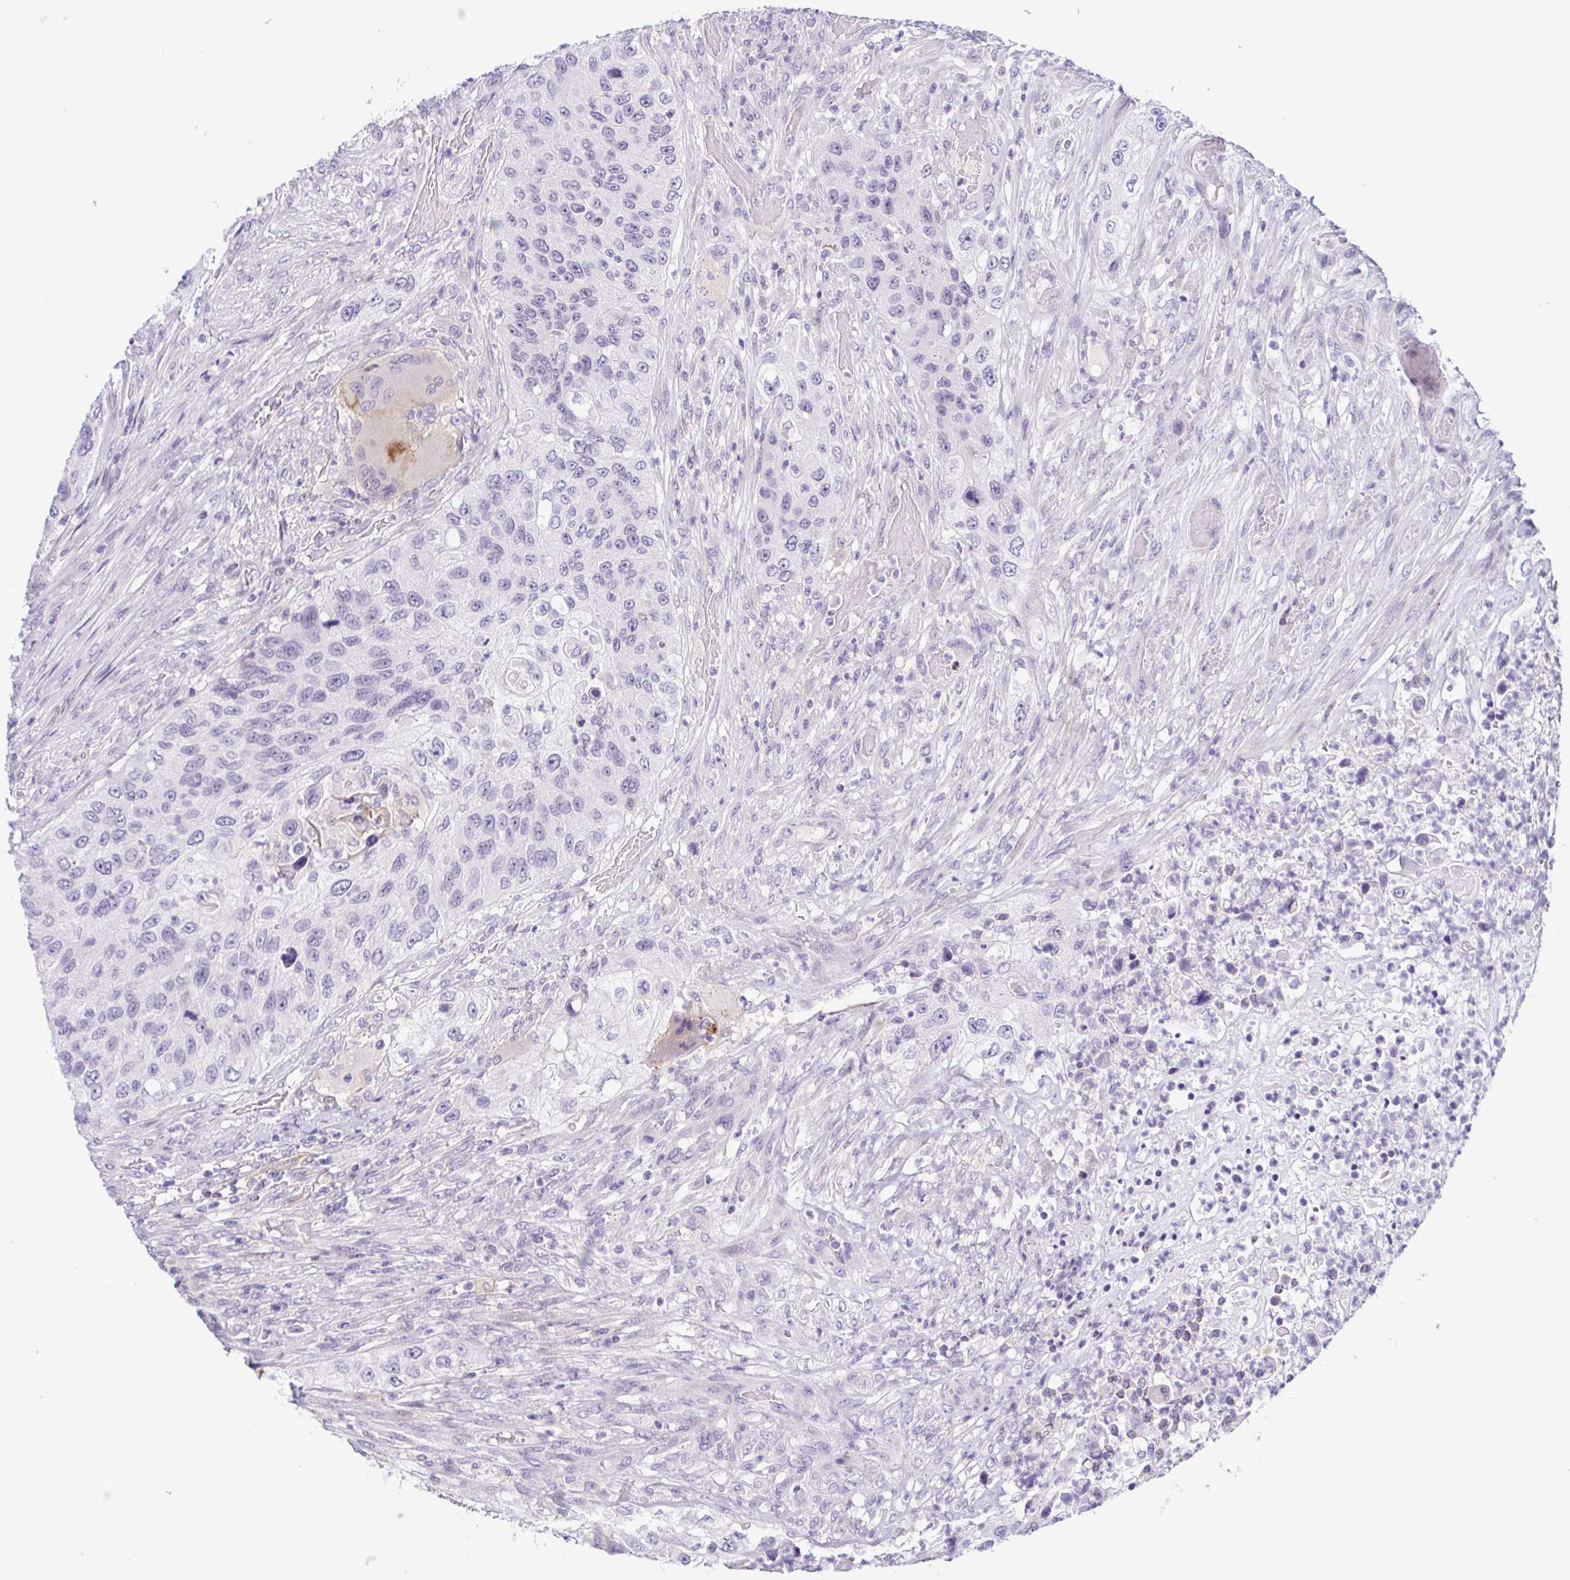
{"staining": {"intensity": "negative", "quantity": "none", "location": "none"}, "tissue": "urothelial cancer", "cell_type": "Tumor cells", "image_type": "cancer", "snomed": [{"axis": "morphology", "description": "Urothelial carcinoma, High grade"}, {"axis": "topography", "description": "Urinary bladder"}], "caption": "This photomicrograph is of urothelial cancer stained with immunohistochemistry (IHC) to label a protein in brown with the nuclei are counter-stained blue. There is no positivity in tumor cells. (IHC, brightfield microscopy, high magnification).", "gene": "TERT", "patient": {"sex": "female", "age": 60}}